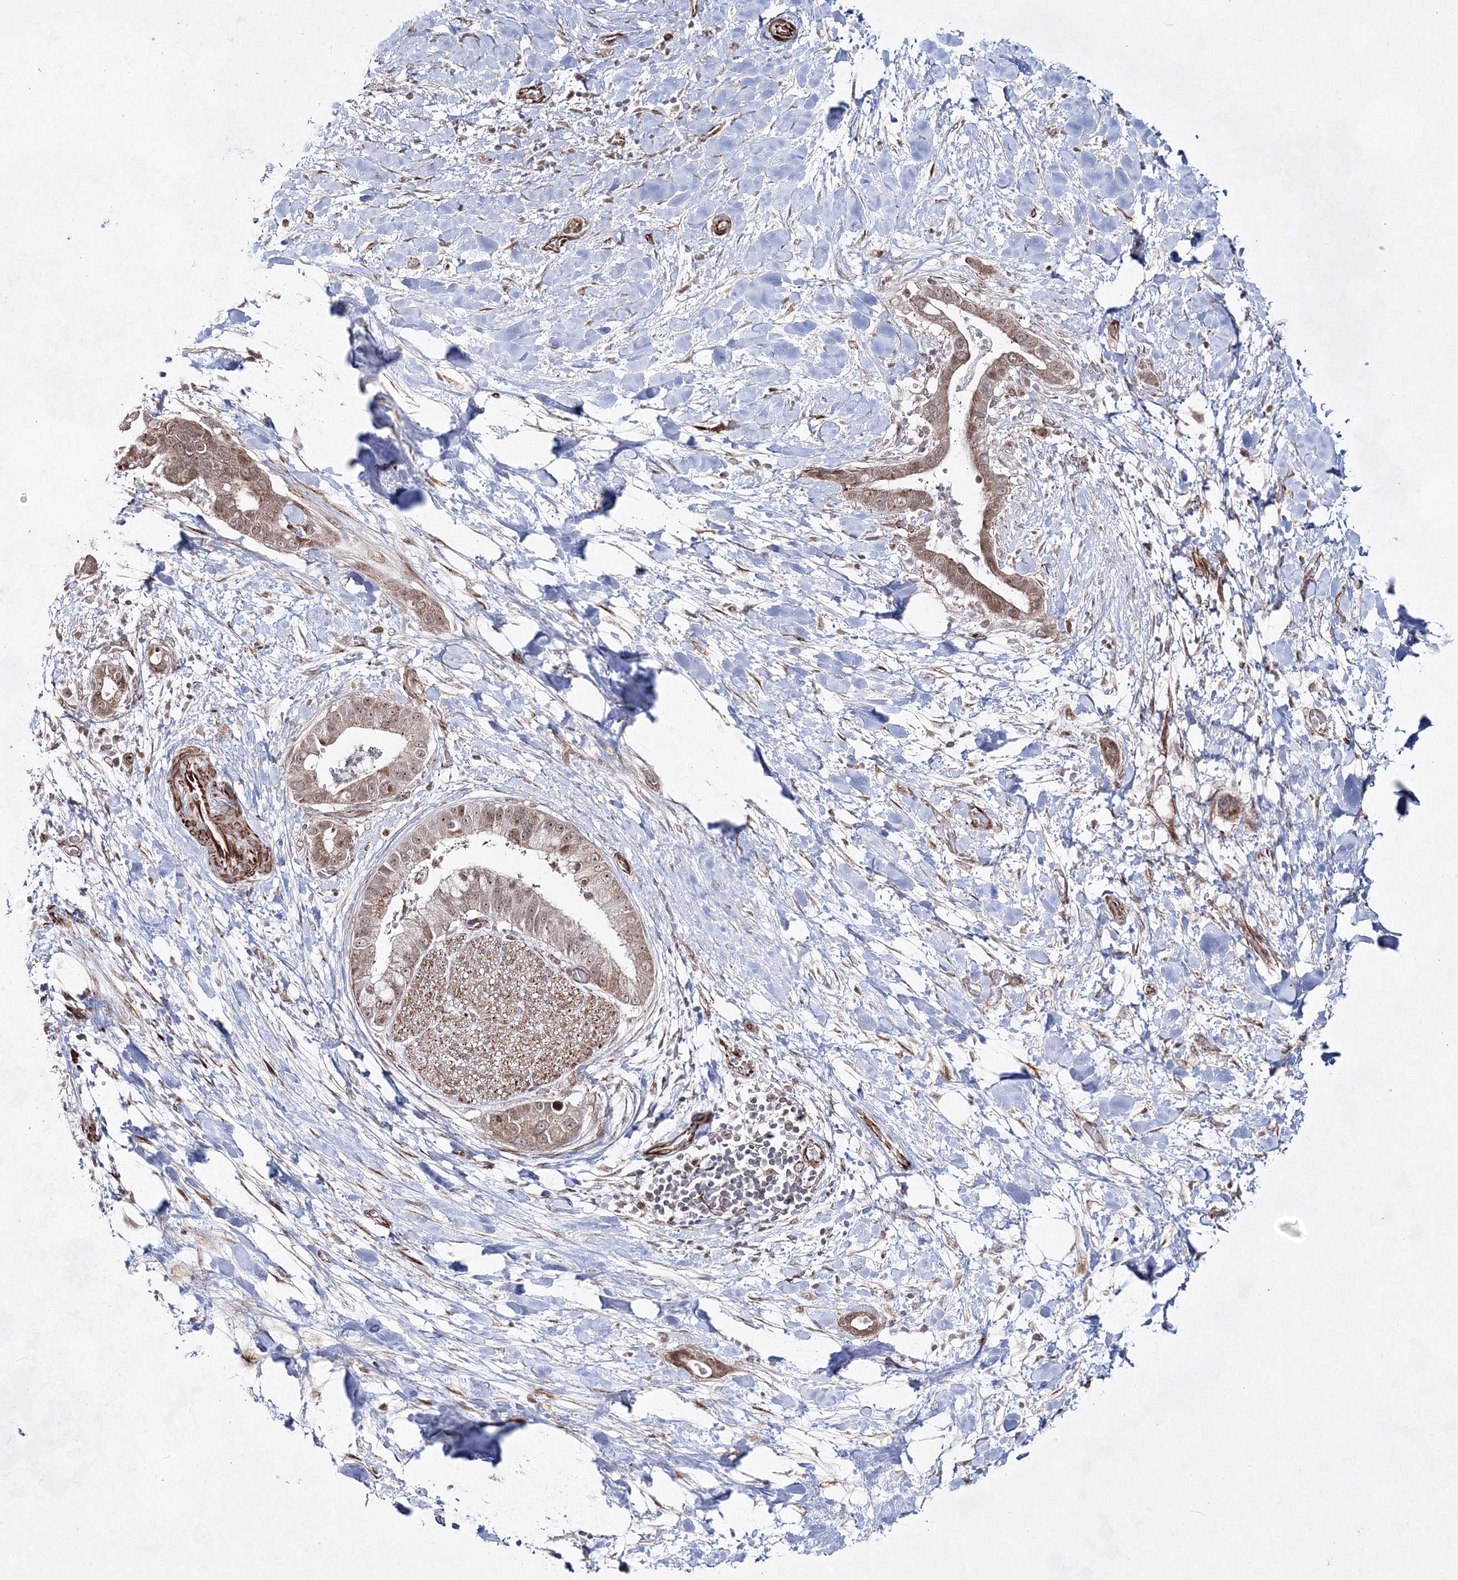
{"staining": {"intensity": "moderate", "quantity": ">75%", "location": "cytoplasmic/membranous"}, "tissue": "liver cancer", "cell_type": "Tumor cells", "image_type": "cancer", "snomed": [{"axis": "morphology", "description": "Cholangiocarcinoma"}, {"axis": "topography", "description": "Liver"}], "caption": "Brown immunohistochemical staining in human liver cholangiocarcinoma shows moderate cytoplasmic/membranous staining in approximately >75% of tumor cells.", "gene": "SNIP1", "patient": {"sex": "female", "age": 54}}